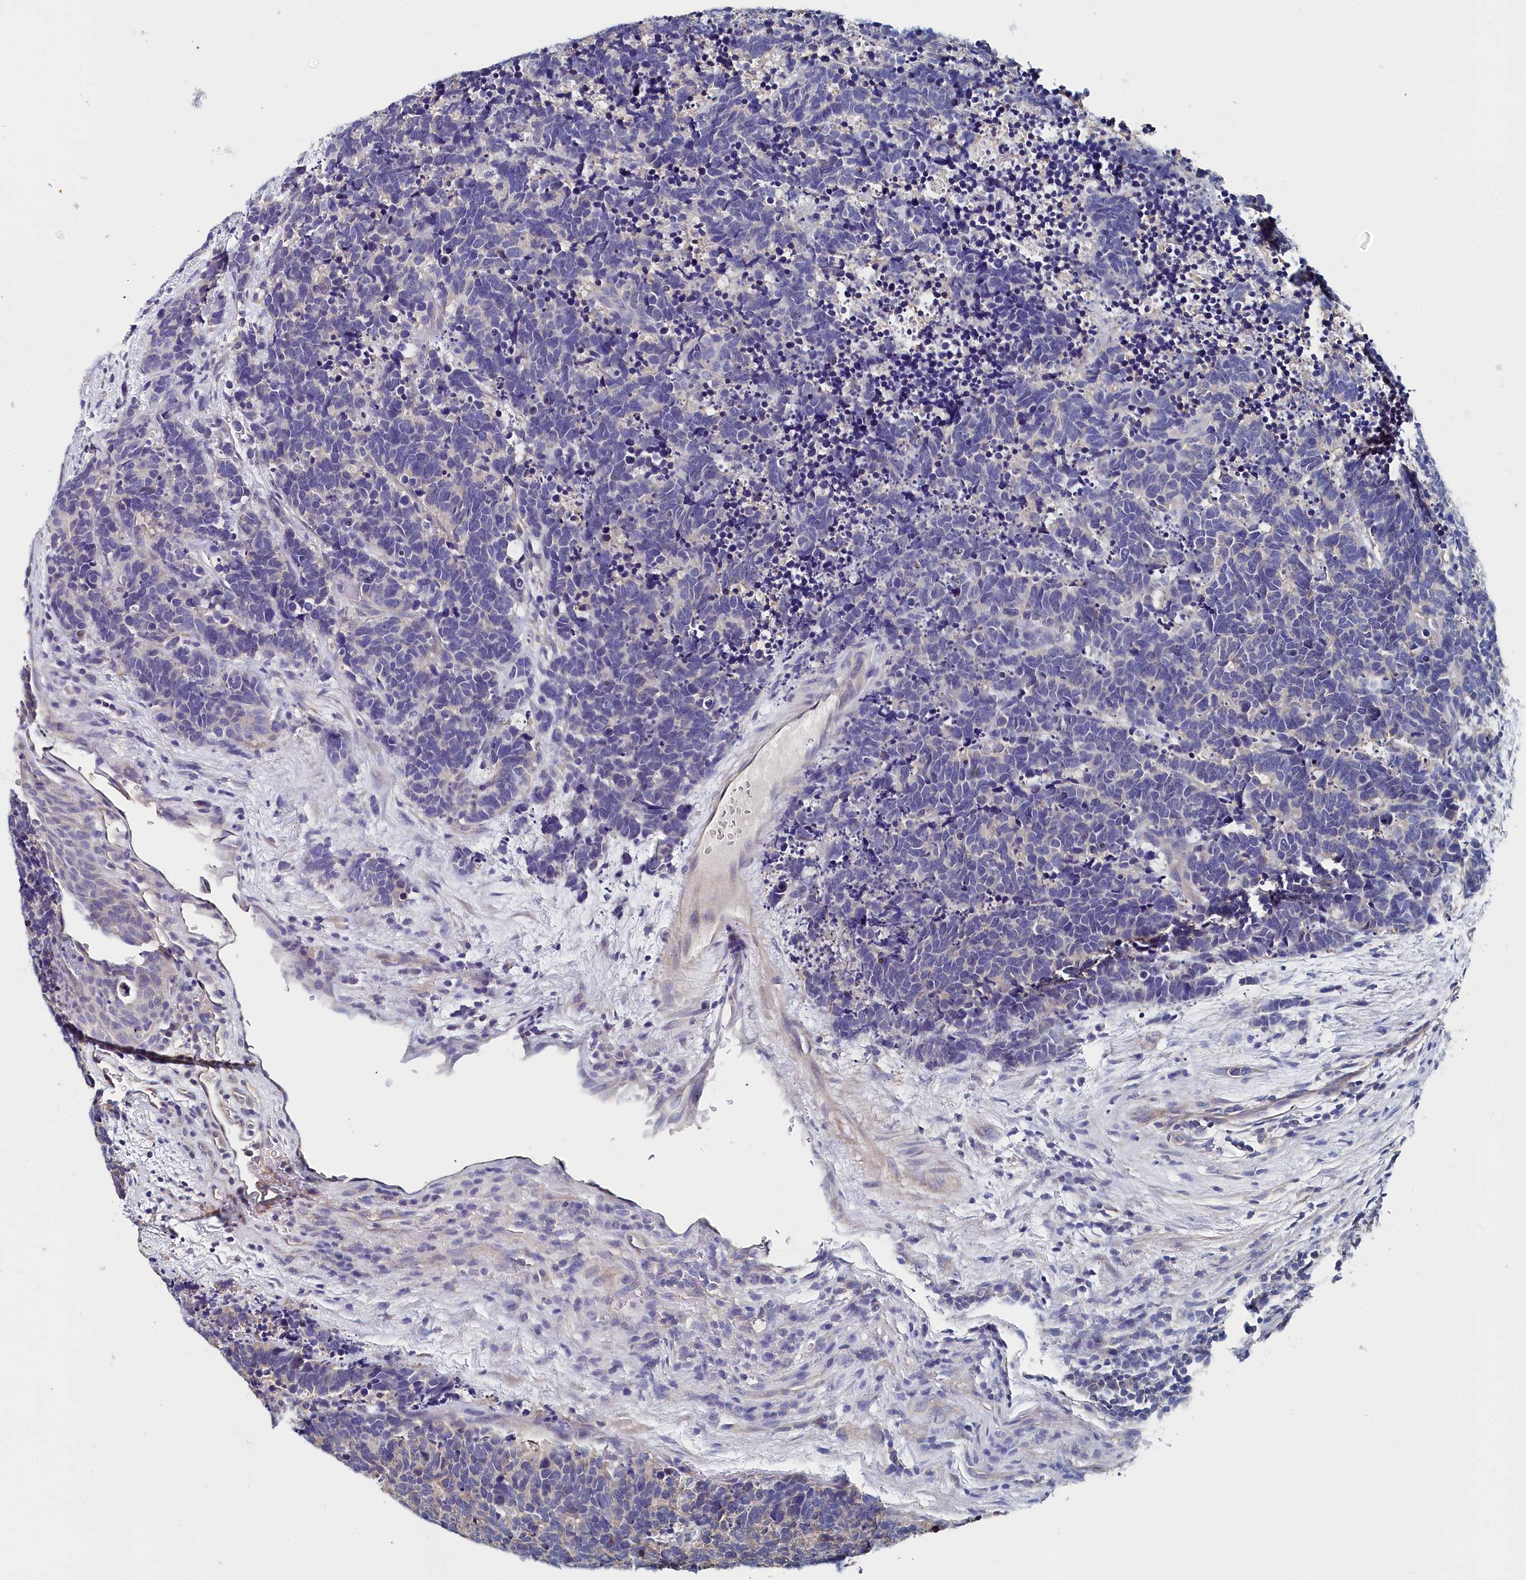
{"staining": {"intensity": "negative", "quantity": "none", "location": "none"}, "tissue": "carcinoid", "cell_type": "Tumor cells", "image_type": "cancer", "snomed": [{"axis": "morphology", "description": "Carcinoma, NOS"}, {"axis": "morphology", "description": "Carcinoid, malignant, NOS"}, {"axis": "topography", "description": "Urinary bladder"}], "caption": "Human carcinoma stained for a protein using immunohistochemistry displays no positivity in tumor cells.", "gene": "BHMT", "patient": {"sex": "male", "age": 57}}